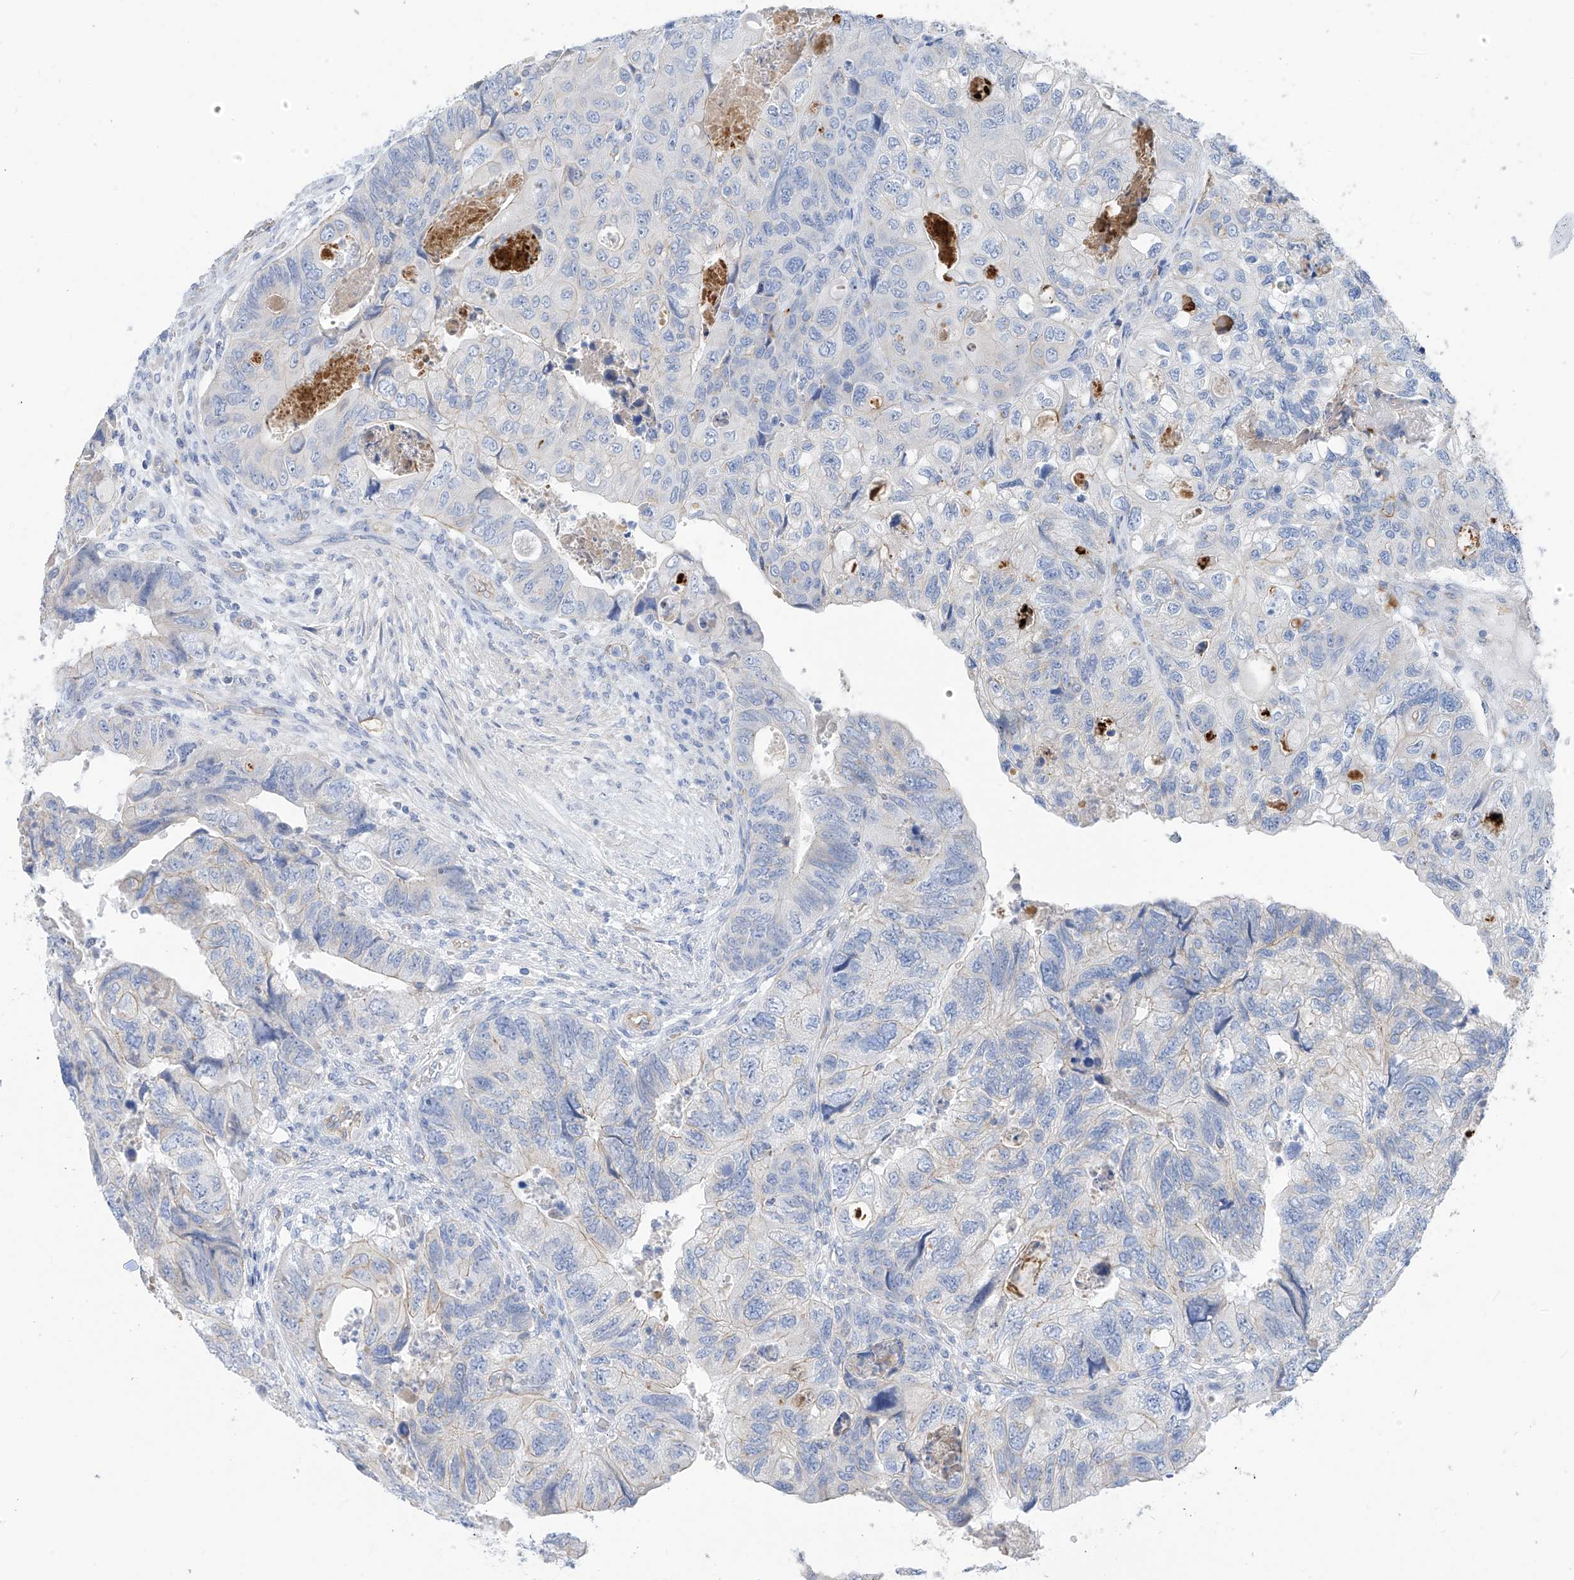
{"staining": {"intensity": "negative", "quantity": "none", "location": "none"}, "tissue": "colorectal cancer", "cell_type": "Tumor cells", "image_type": "cancer", "snomed": [{"axis": "morphology", "description": "Adenocarcinoma, NOS"}, {"axis": "topography", "description": "Rectum"}], "caption": "There is no significant expression in tumor cells of colorectal cancer (adenocarcinoma).", "gene": "ITGA9", "patient": {"sex": "male", "age": 63}}